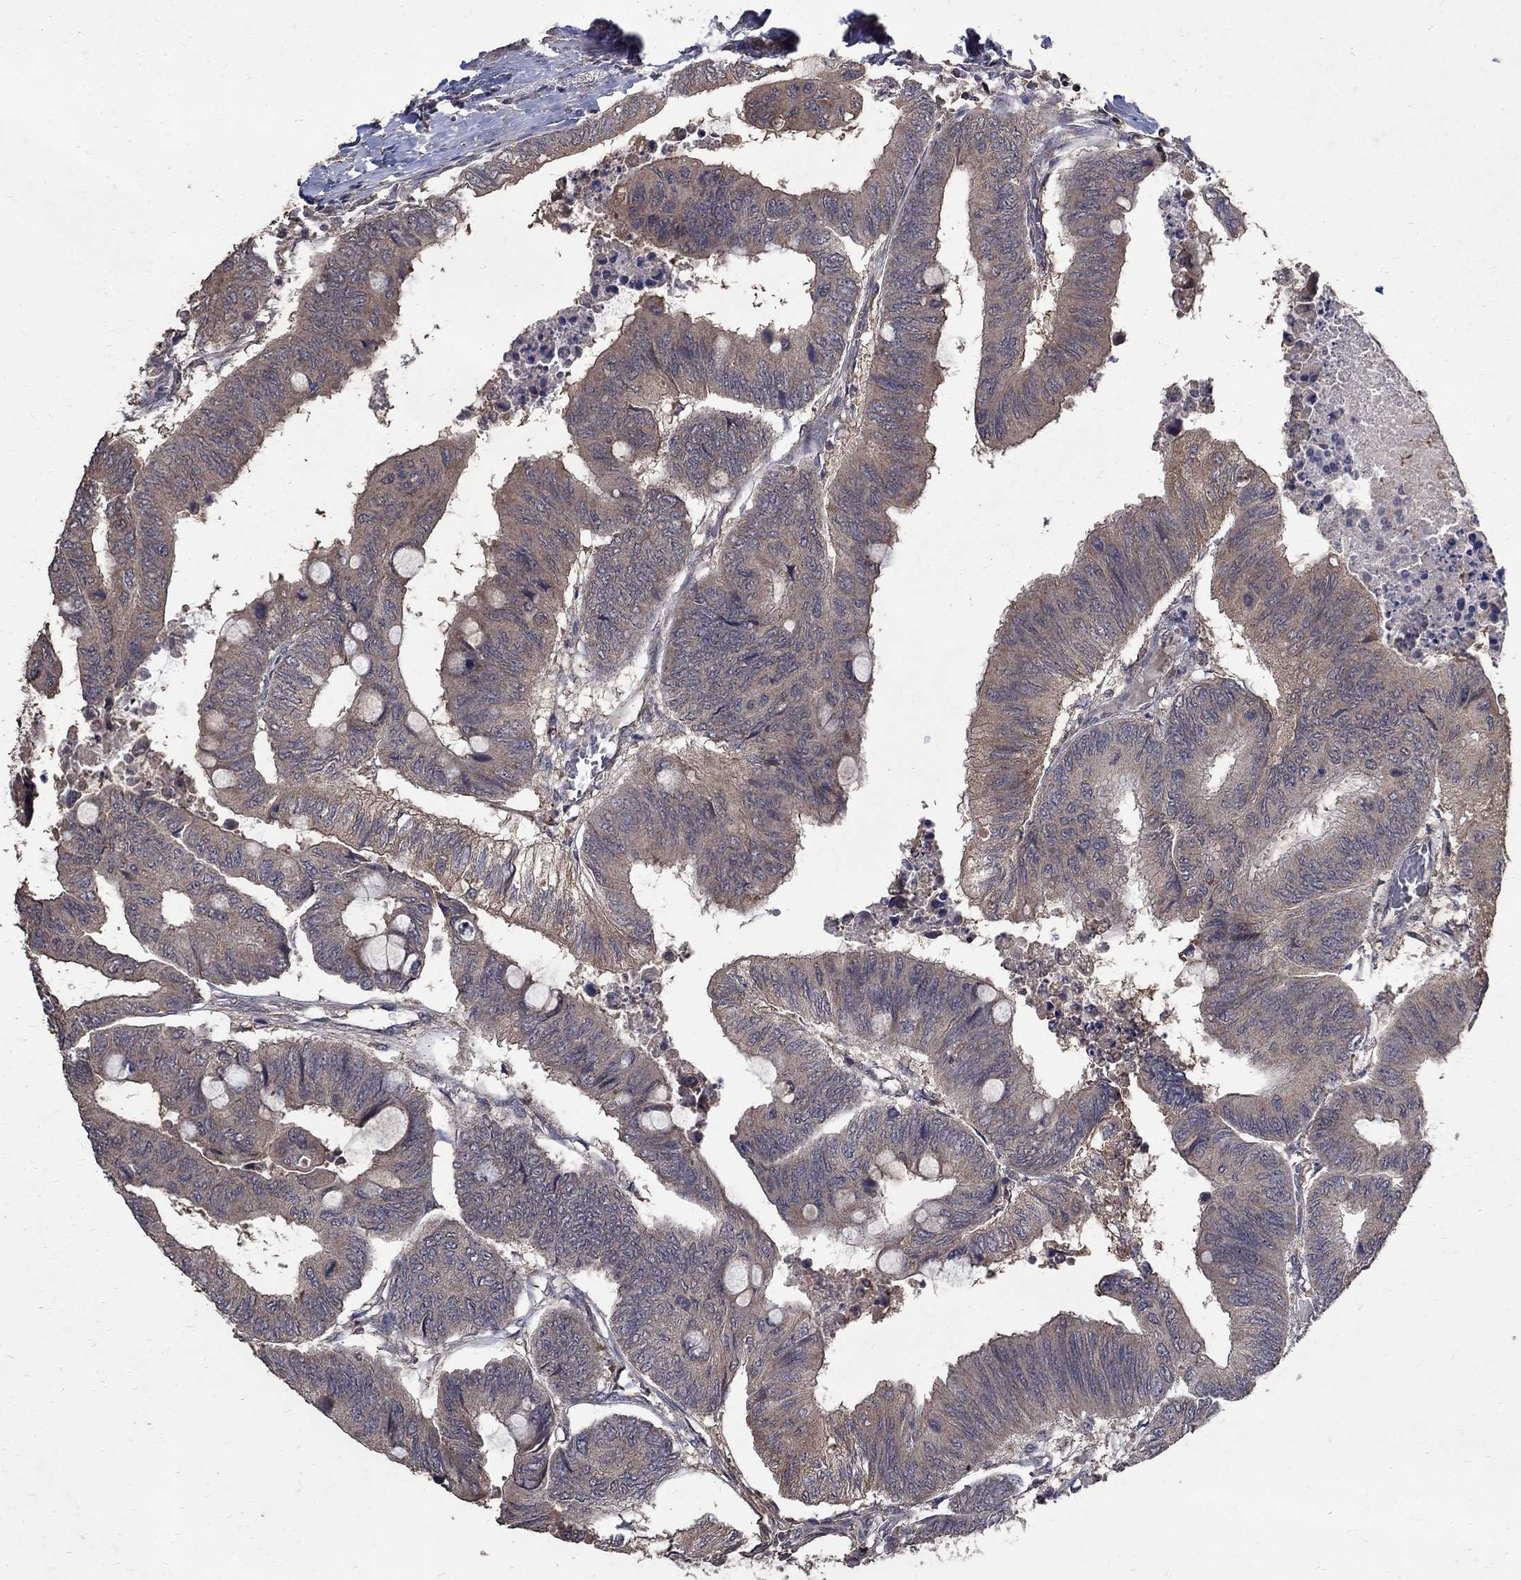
{"staining": {"intensity": "weak", "quantity": "25%-75%", "location": "cytoplasmic/membranous"}, "tissue": "colorectal cancer", "cell_type": "Tumor cells", "image_type": "cancer", "snomed": [{"axis": "morphology", "description": "Normal tissue, NOS"}, {"axis": "morphology", "description": "Adenocarcinoma, NOS"}, {"axis": "topography", "description": "Rectum"}, {"axis": "topography", "description": "Peripheral nerve tissue"}], "caption": "Immunohistochemical staining of adenocarcinoma (colorectal) exhibits low levels of weak cytoplasmic/membranous protein positivity in about 25%-75% of tumor cells. (Brightfield microscopy of DAB IHC at high magnification).", "gene": "C17orf75", "patient": {"sex": "male", "age": 92}}